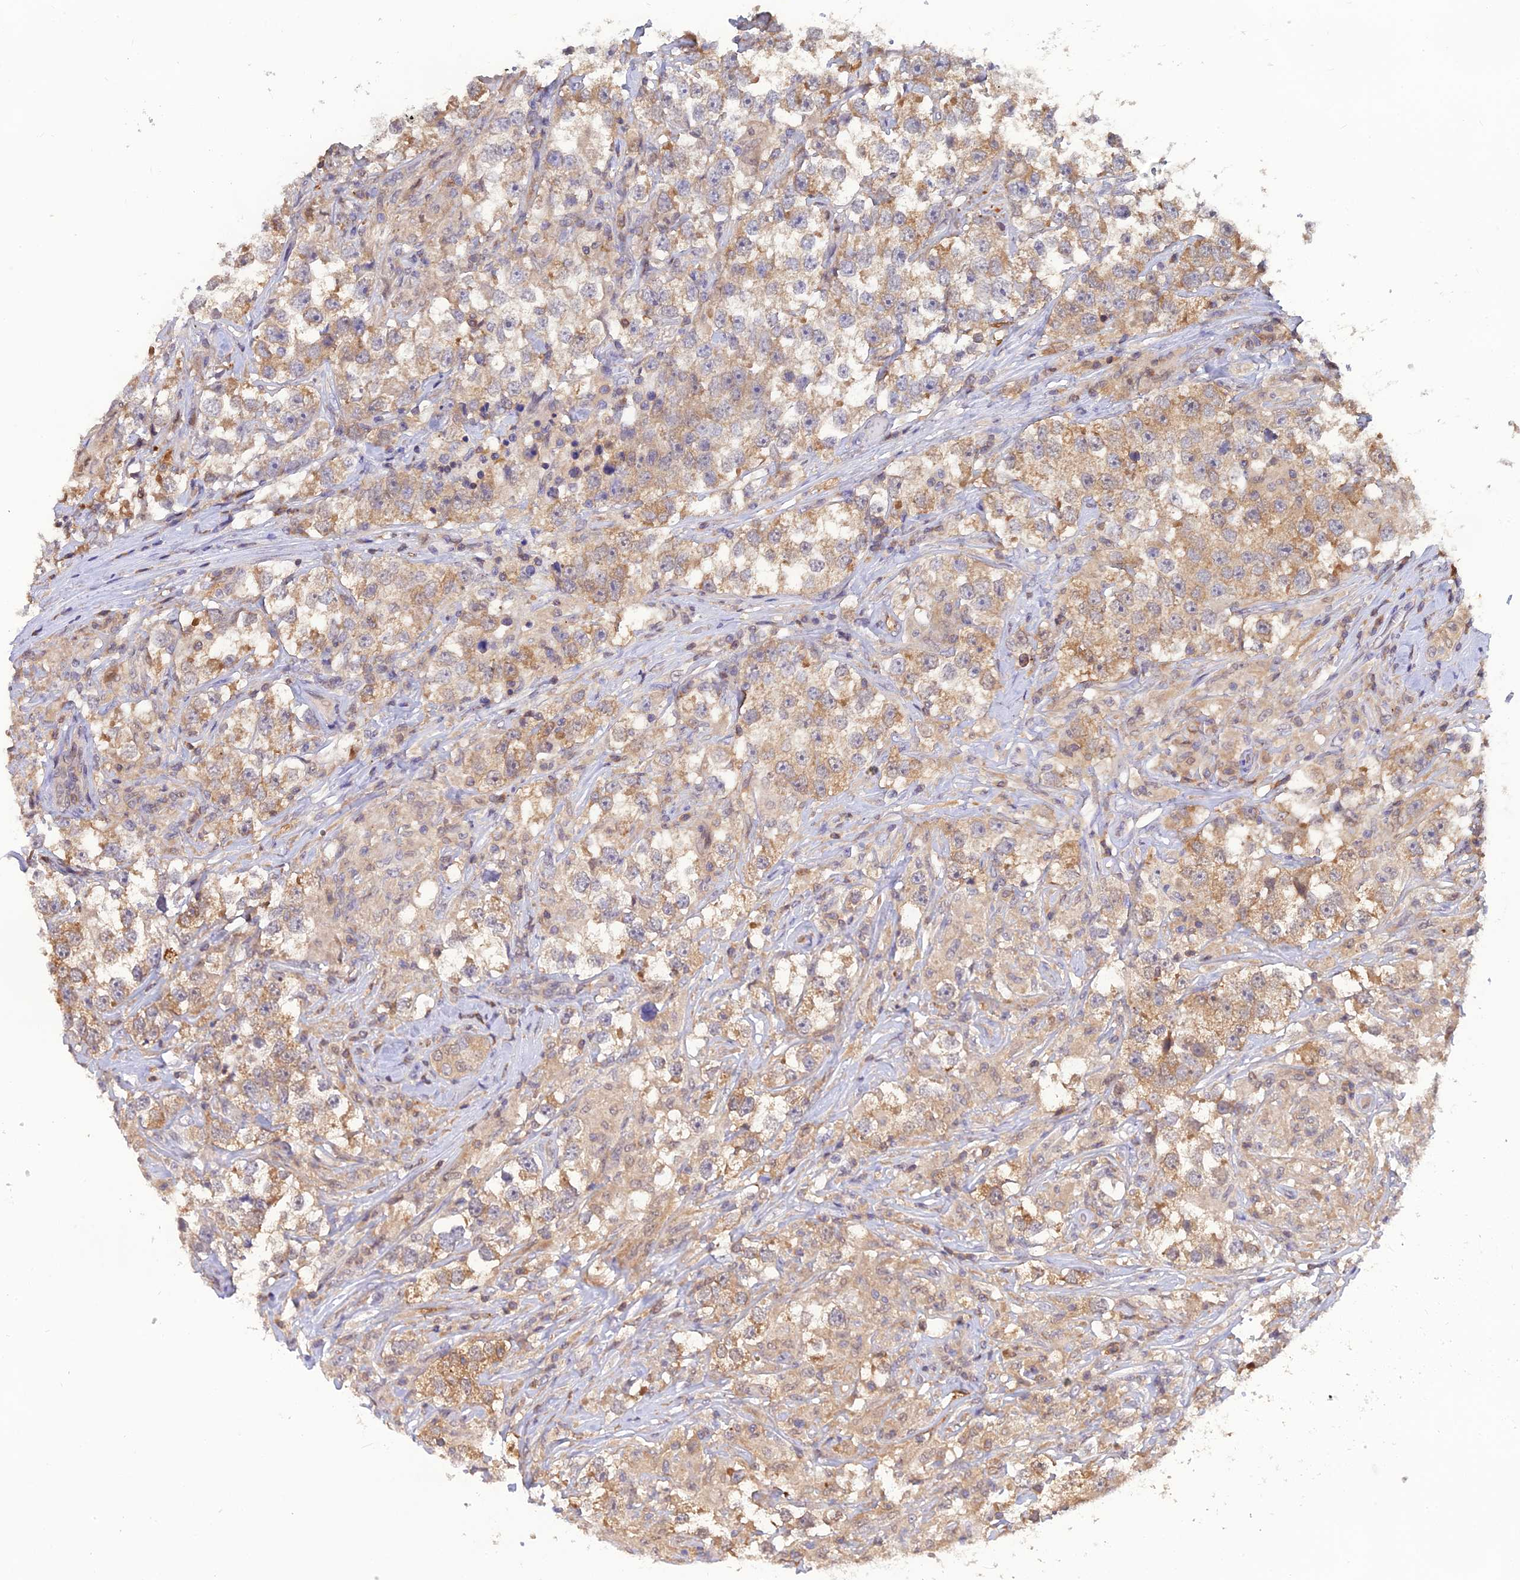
{"staining": {"intensity": "weak", "quantity": "25%-75%", "location": "cytoplasmic/membranous"}, "tissue": "testis cancer", "cell_type": "Tumor cells", "image_type": "cancer", "snomed": [{"axis": "morphology", "description": "Seminoma, NOS"}, {"axis": "topography", "description": "Testis"}], "caption": "High-power microscopy captured an immunohistochemistry histopathology image of testis cancer, revealing weak cytoplasmic/membranous staining in approximately 25%-75% of tumor cells.", "gene": "HINT1", "patient": {"sex": "male", "age": 46}}